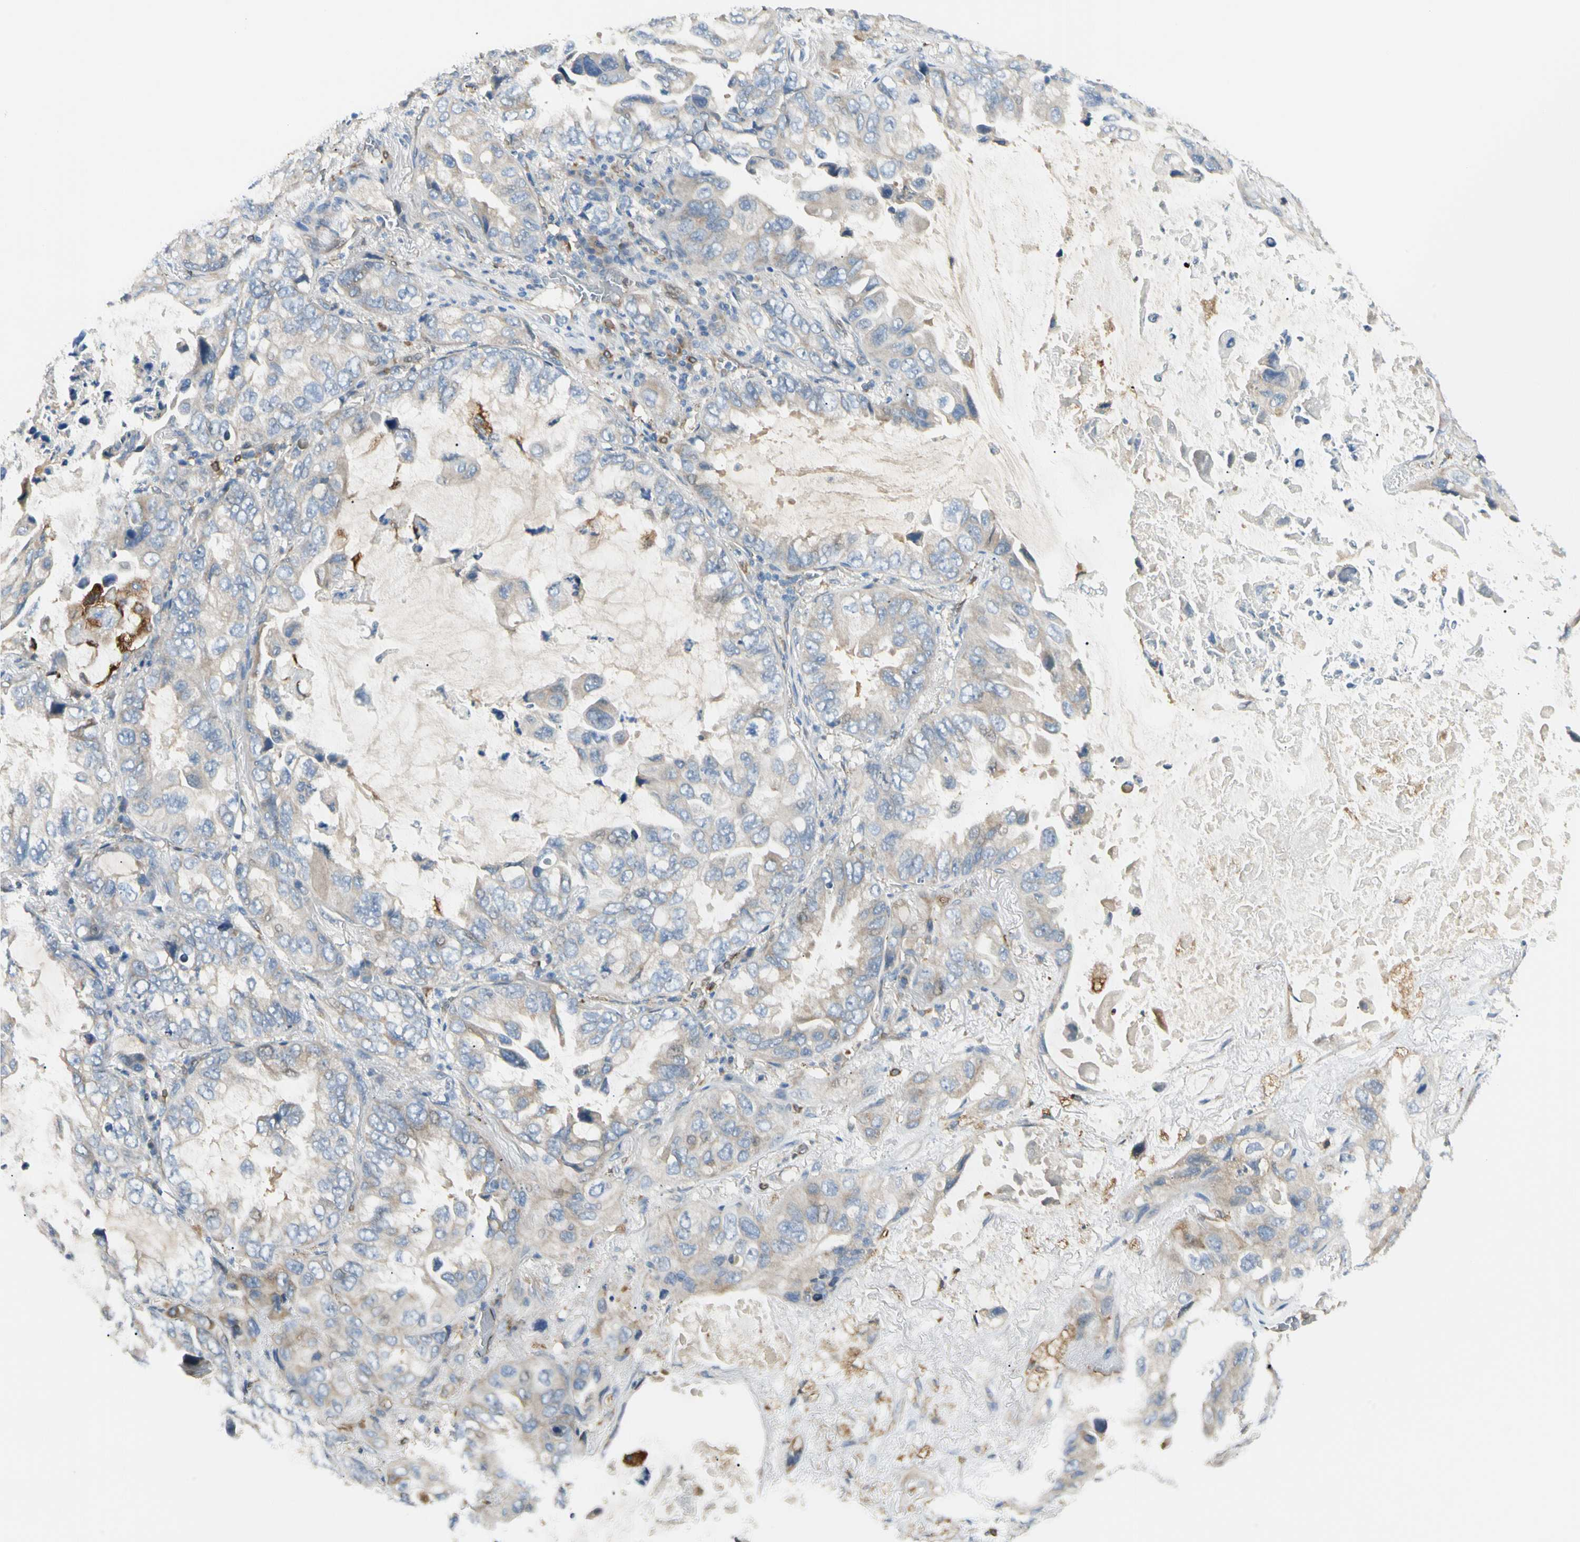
{"staining": {"intensity": "negative", "quantity": "none", "location": "none"}, "tissue": "lung cancer", "cell_type": "Tumor cells", "image_type": "cancer", "snomed": [{"axis": "morphology", "description": "Squamous cell carcinoma, NOS"}, {"axis": "topography", "description": "Lung"}], "caption": "IHC photomicrograph of neoplastic tissue: lung squamous cell carcinoma stained with DAB reveals no significant protein staining in tumor cells. (DAB IHC, high magnification).", "gene": "LPCAT2", "patient": {"sex": "female", "age": 73}}